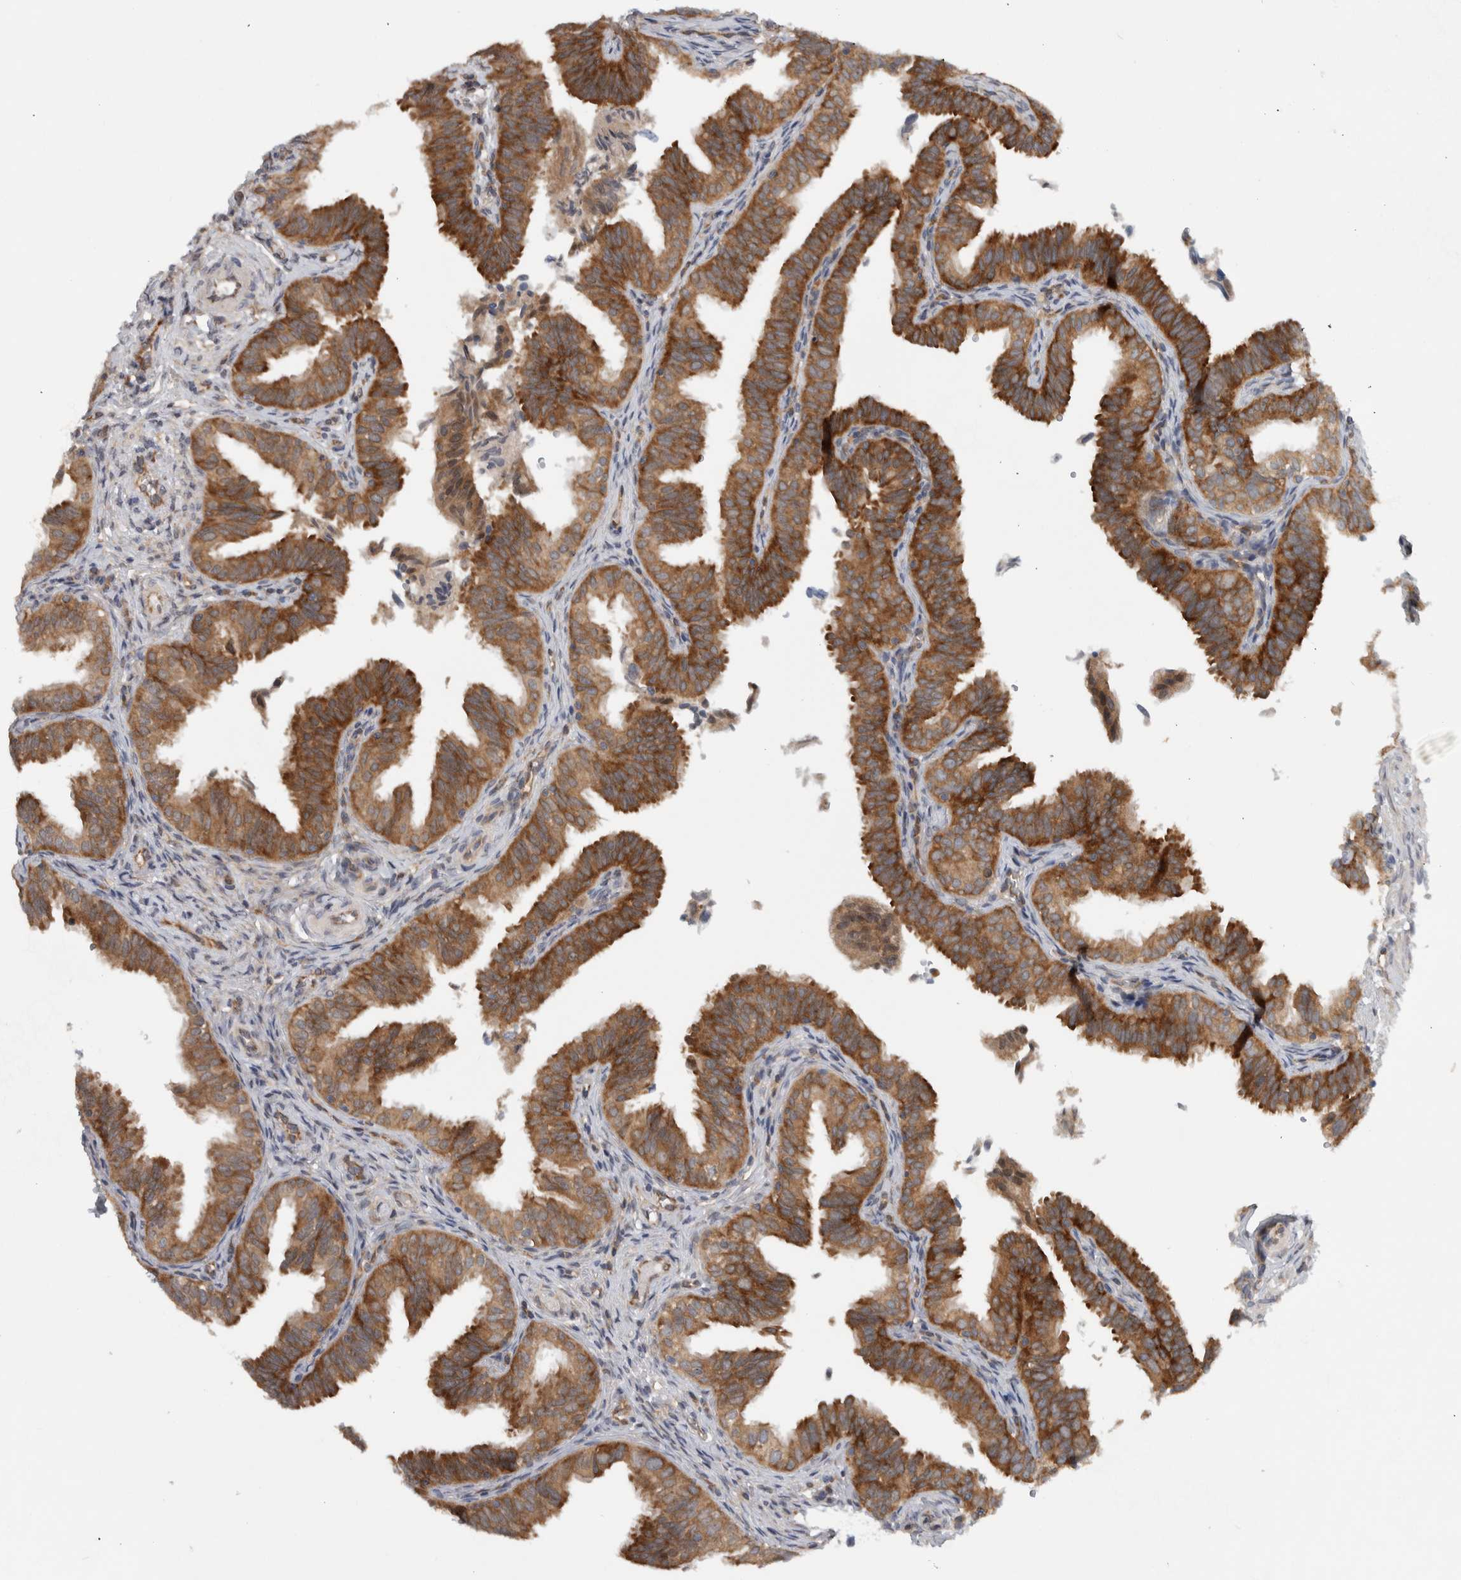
{"staining": {"intensity": "strong", "quantity": ">75%", "location": "cytoplasmic/membranous"}, "tissue": "fallopian tube", "cell_type": "Glandular cells", "image_type": "normal", "snomed": [{"axis": "morphology", "description": "Normal tissue, NOS"}, {"axis": "topography", "description": "Fallopian tube"}], "caption": "Immunohistochemical staining of unremarkable human fallopian tube displays strong cytoplasmic/membranous protein expression in approximately >75% of glandular cells.", "gene": "CCDC43", "patient": {"sex": "female", "age": 35}}